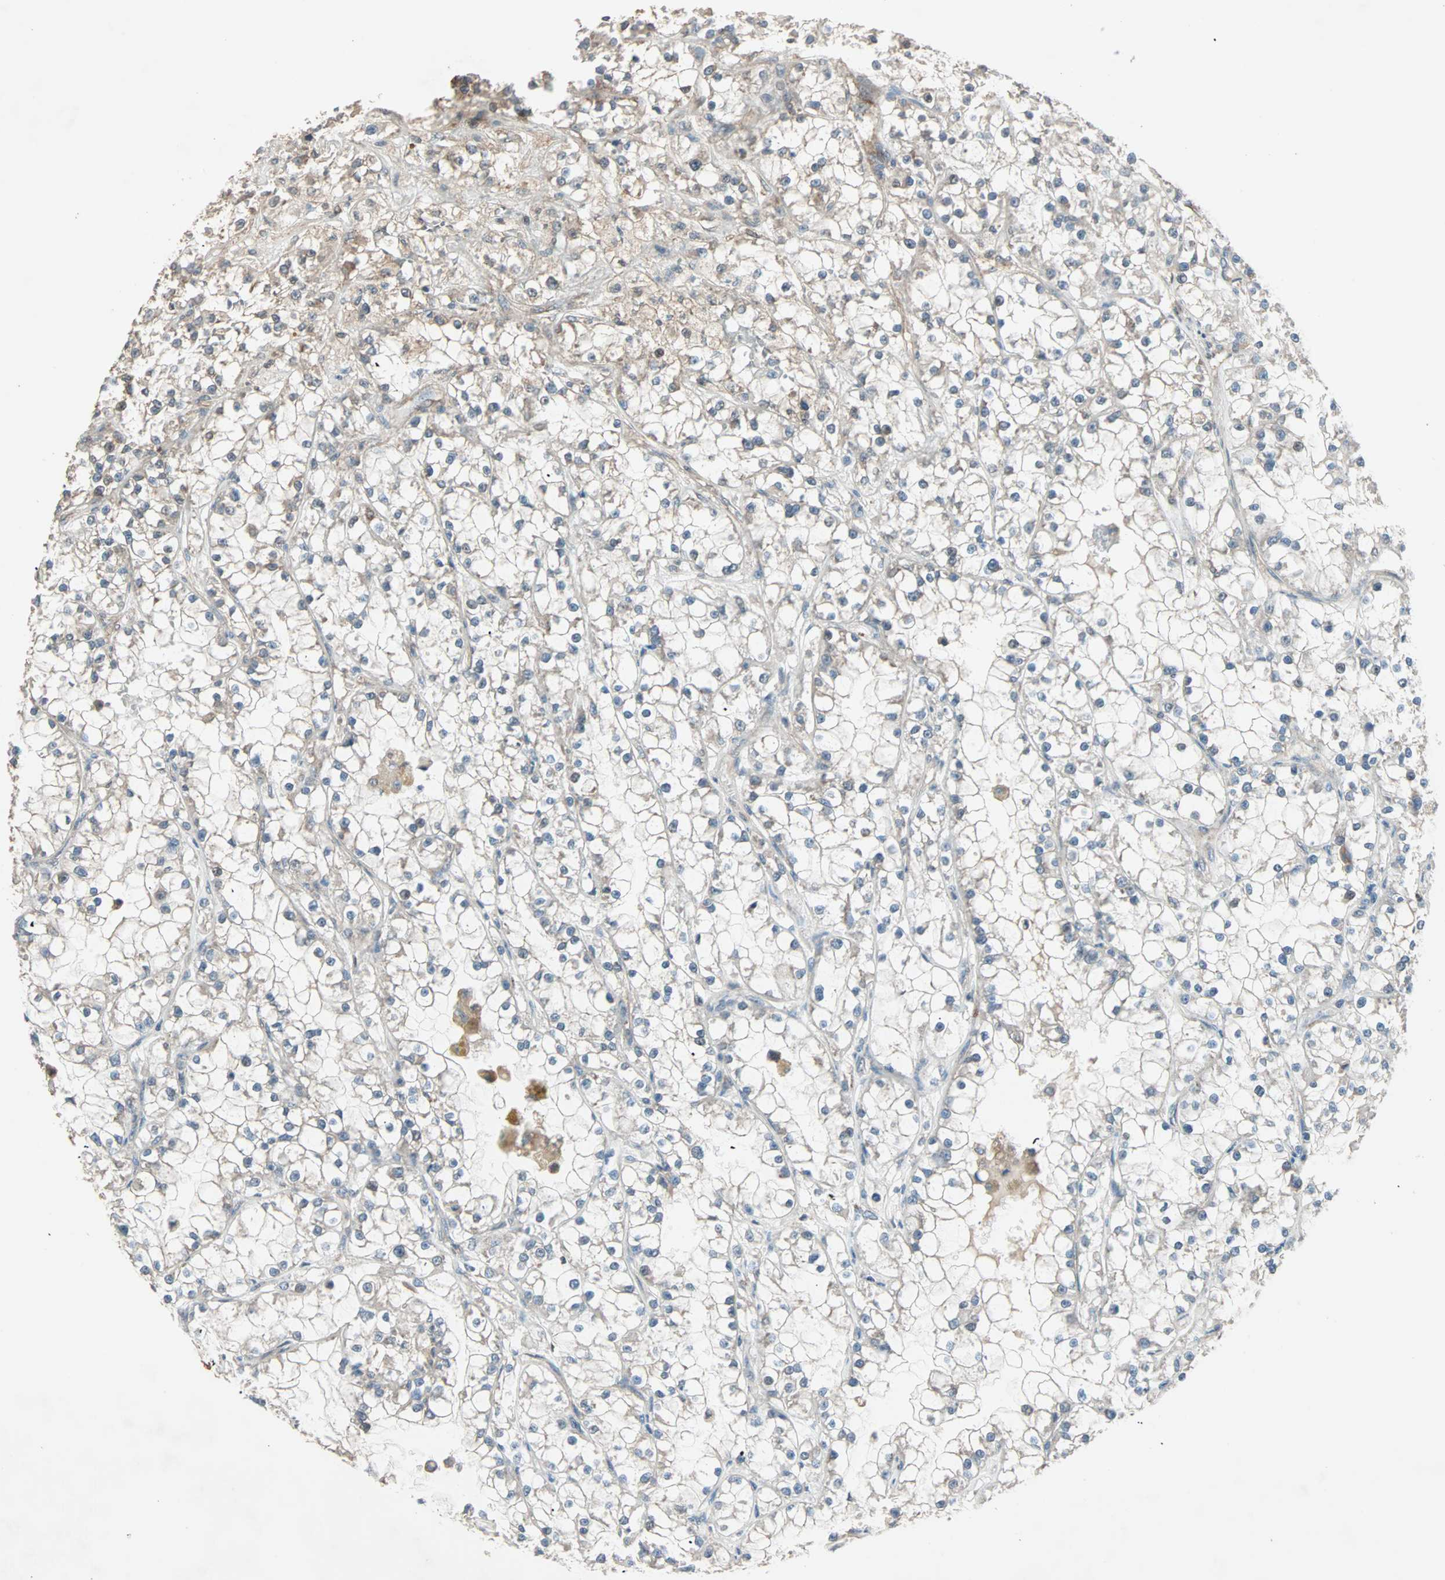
{"staining": {"intensity": "weak", "quantity": "<25%", "location": "cytoplasmic/membranous"}, "tissue": "renal cancer", "cell_type": "Tumor cells", "image_type": "cancer", "snomed": [{"axis": "morphology", "description": "Adenocarcinoma, NOS"}, {"axis": "topography", "description": "Kidney"}], "caption": "Immunohistochemical staining of human renal cancer (adenocarcinoma) demonstrates no significant expression in tumor cells.", "gene": "MAP3K21", "patient": {"sex": "female", "age": 52}}